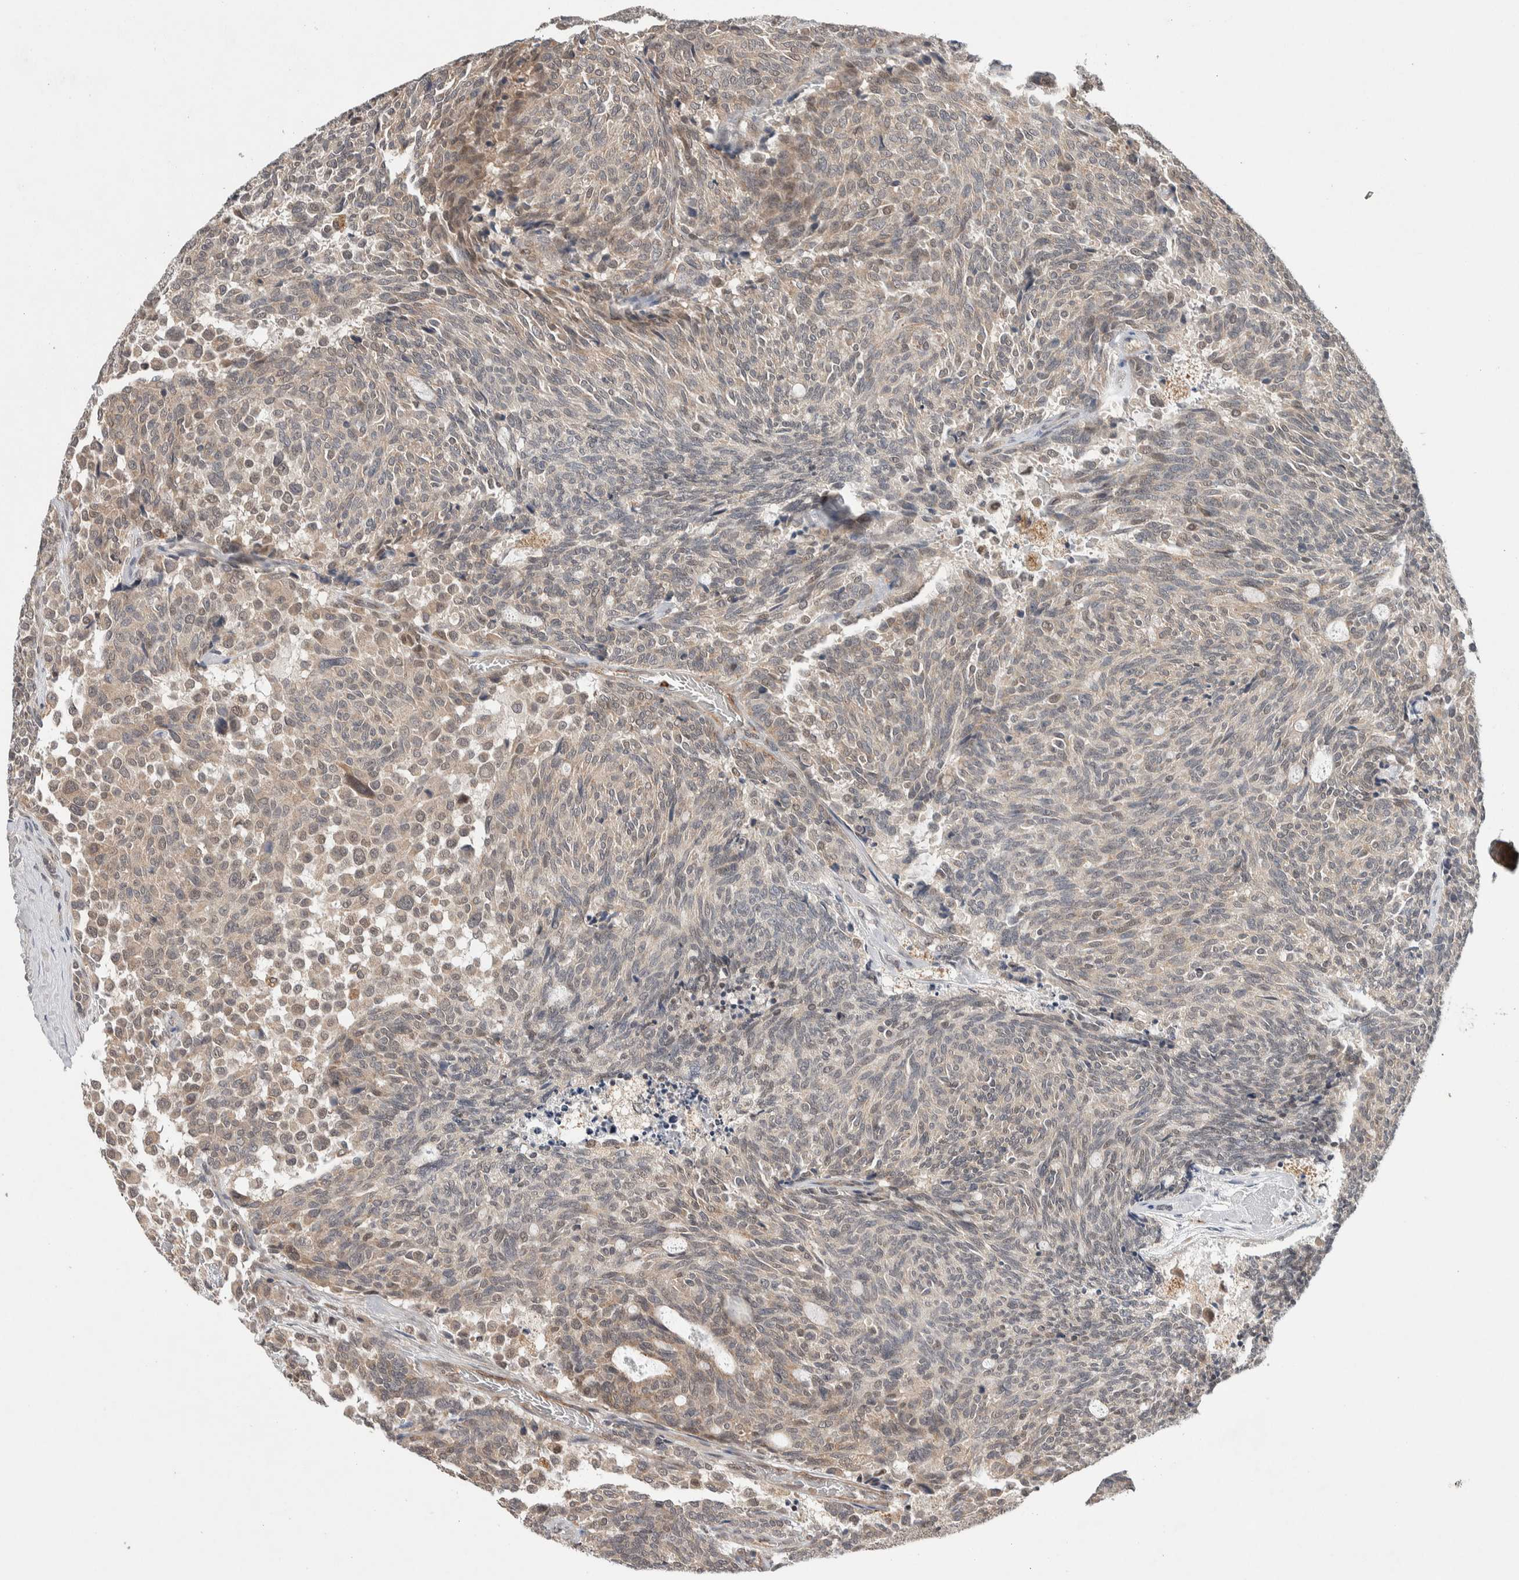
{"staining": {"intensity": "weak", "quantity": "<25%", "location": "cytoplasmic/membranous"}, "tissue": "carcinoid", "cell_type": "Tumor cells", "image_type": "cancer", "snomed": [{"axis": "morphology", "description": "Carcinoid, malignant, NOS"}, {"axis": "topography", "description": "Pancreas"}], "caption": "IHC photomicrograph of neoplastic tissue: human carcinoid stained with DAB (3,3'-diaminobenzidine) displays no significant protein positivity in tumor cells.", "gene": "KCNK1", "patient": {"sex": "female", "age": 54}}